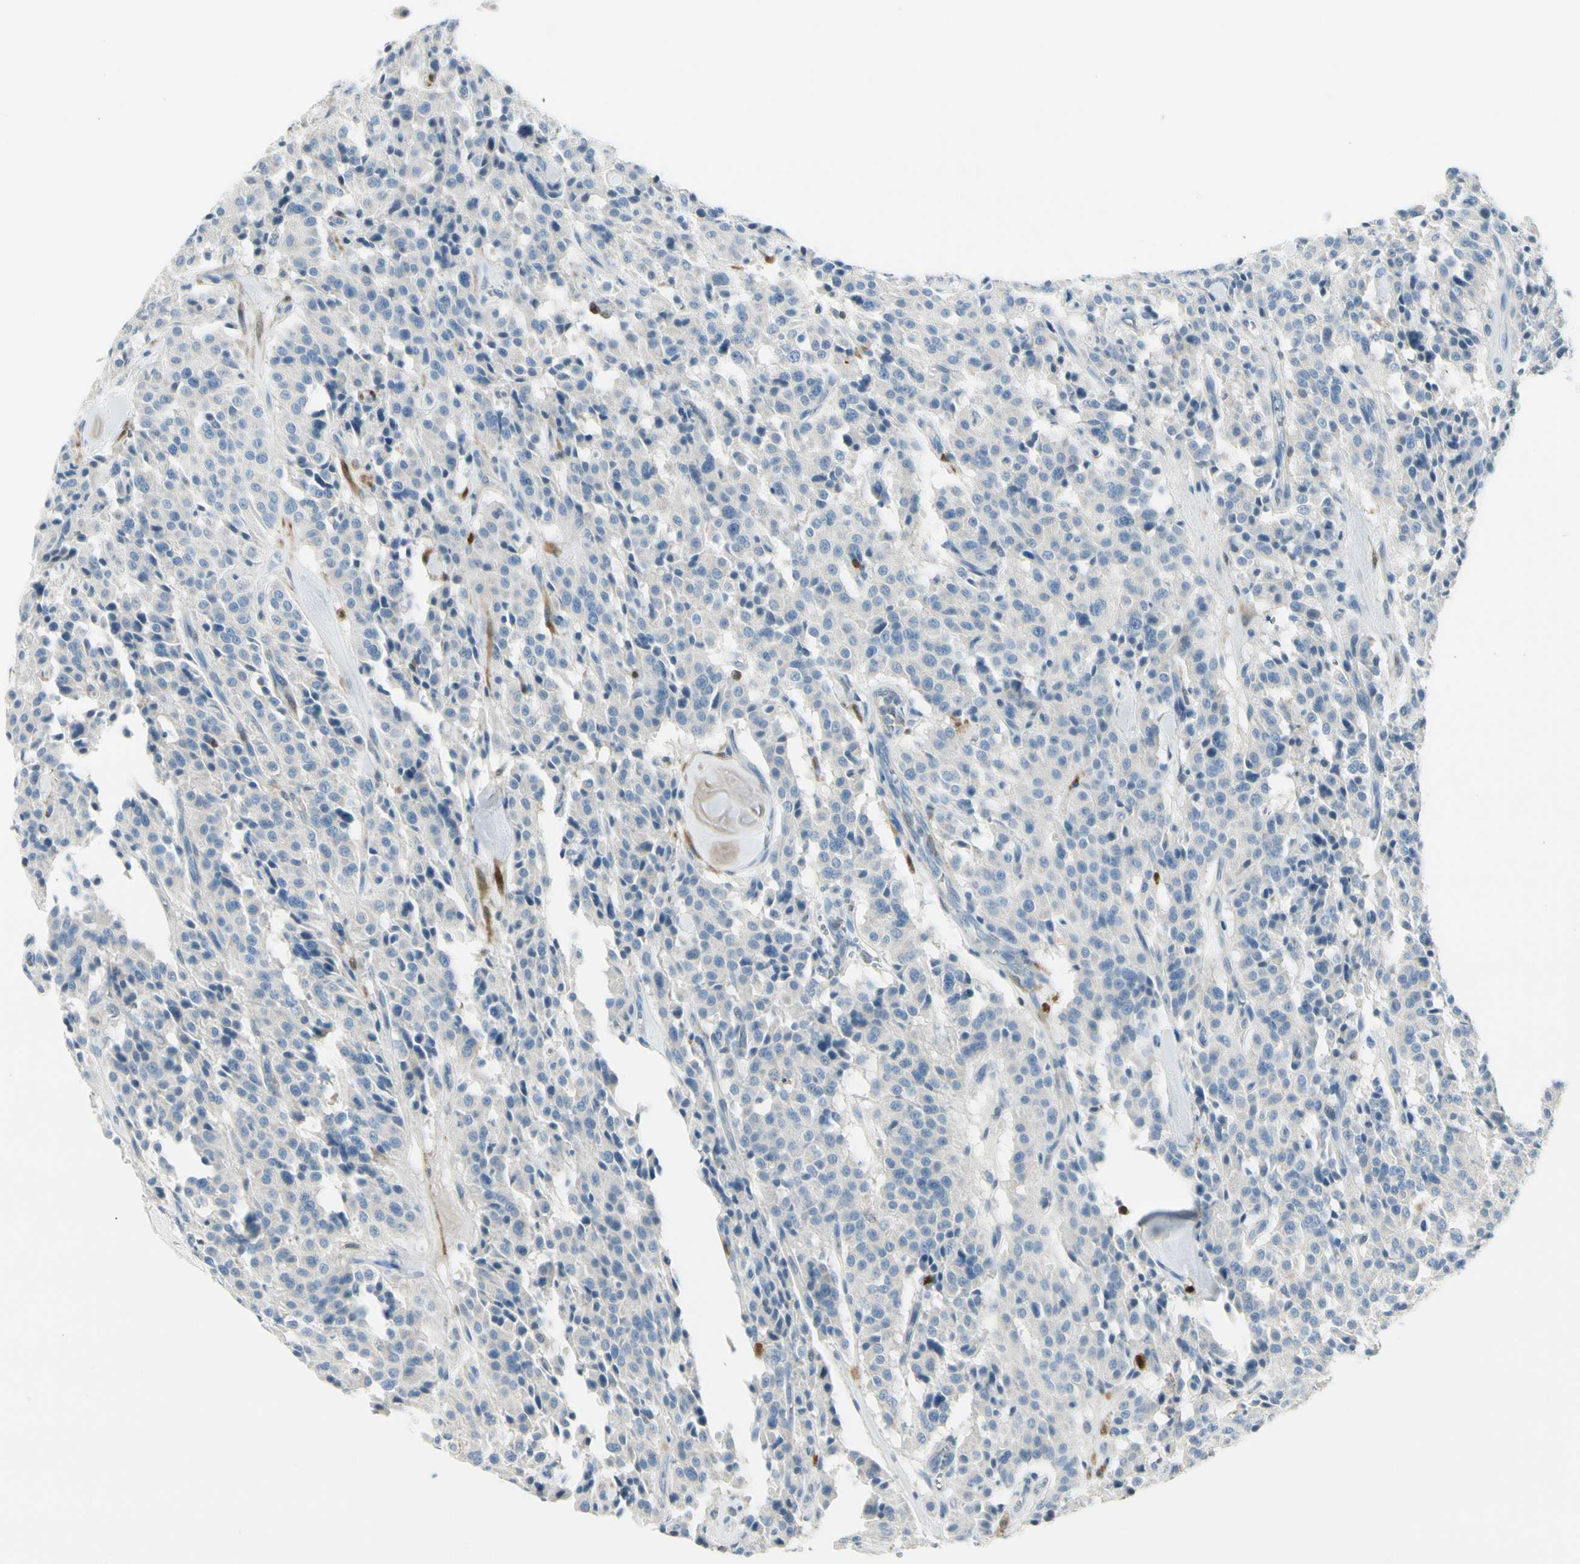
{"staining": {"intensity": "negative", "quantity": "none", "location": "none"}, "tissue": "carcinoid", "cell_type": "Tumor cells", "image_type": "cancer", "snomed": [{"axis": "morphology", "description": "Carcinoid, malignant, NOS"}, {"axis": "topography", "description": "Lung"}], "caption": "IHC photomicrograph of neoplastic tissue: human malignant carcinoid stained with DAB reveals no significant protein positivity in tumor cells.", "gene": "TRAF1", "patient": {"sex": "male", "age": 30}}